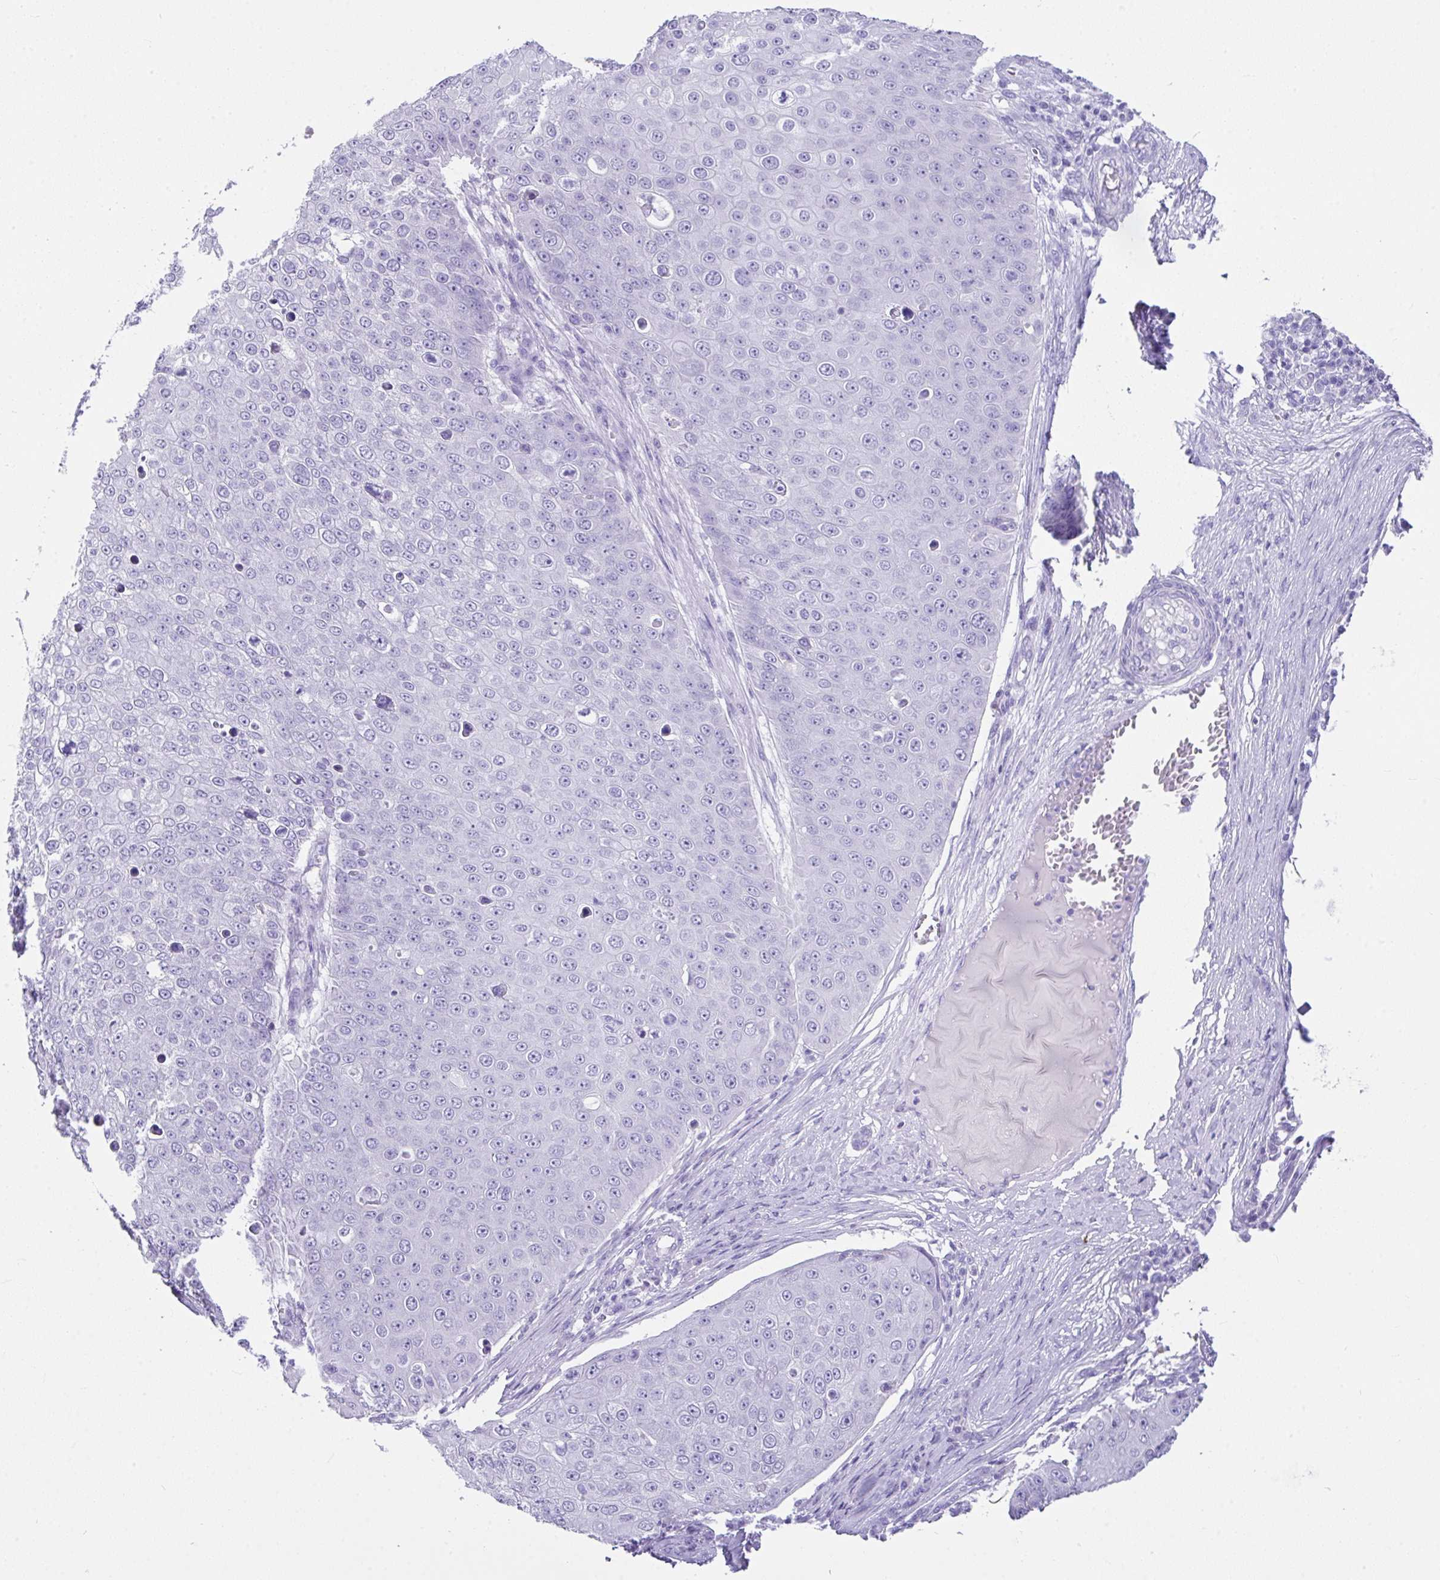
{"staining": {"intensity": "negative", "quantity": "none", "location": "none"}, "tissue": "skin cancer", "cell_type": "Tumor cells", "image_type": "cancer", "snomed": [{"axis": "morphology", "description": "Squamous cell carcinoma, NOS"}, {"axis": "topography", "description": "Skin"}], "caption": "Tumor cells are negative for brown protein staining in squamous cell carcinoma (skin).", "gene": "LGALS4", "patient": {"sex": "male", "age": 71}}